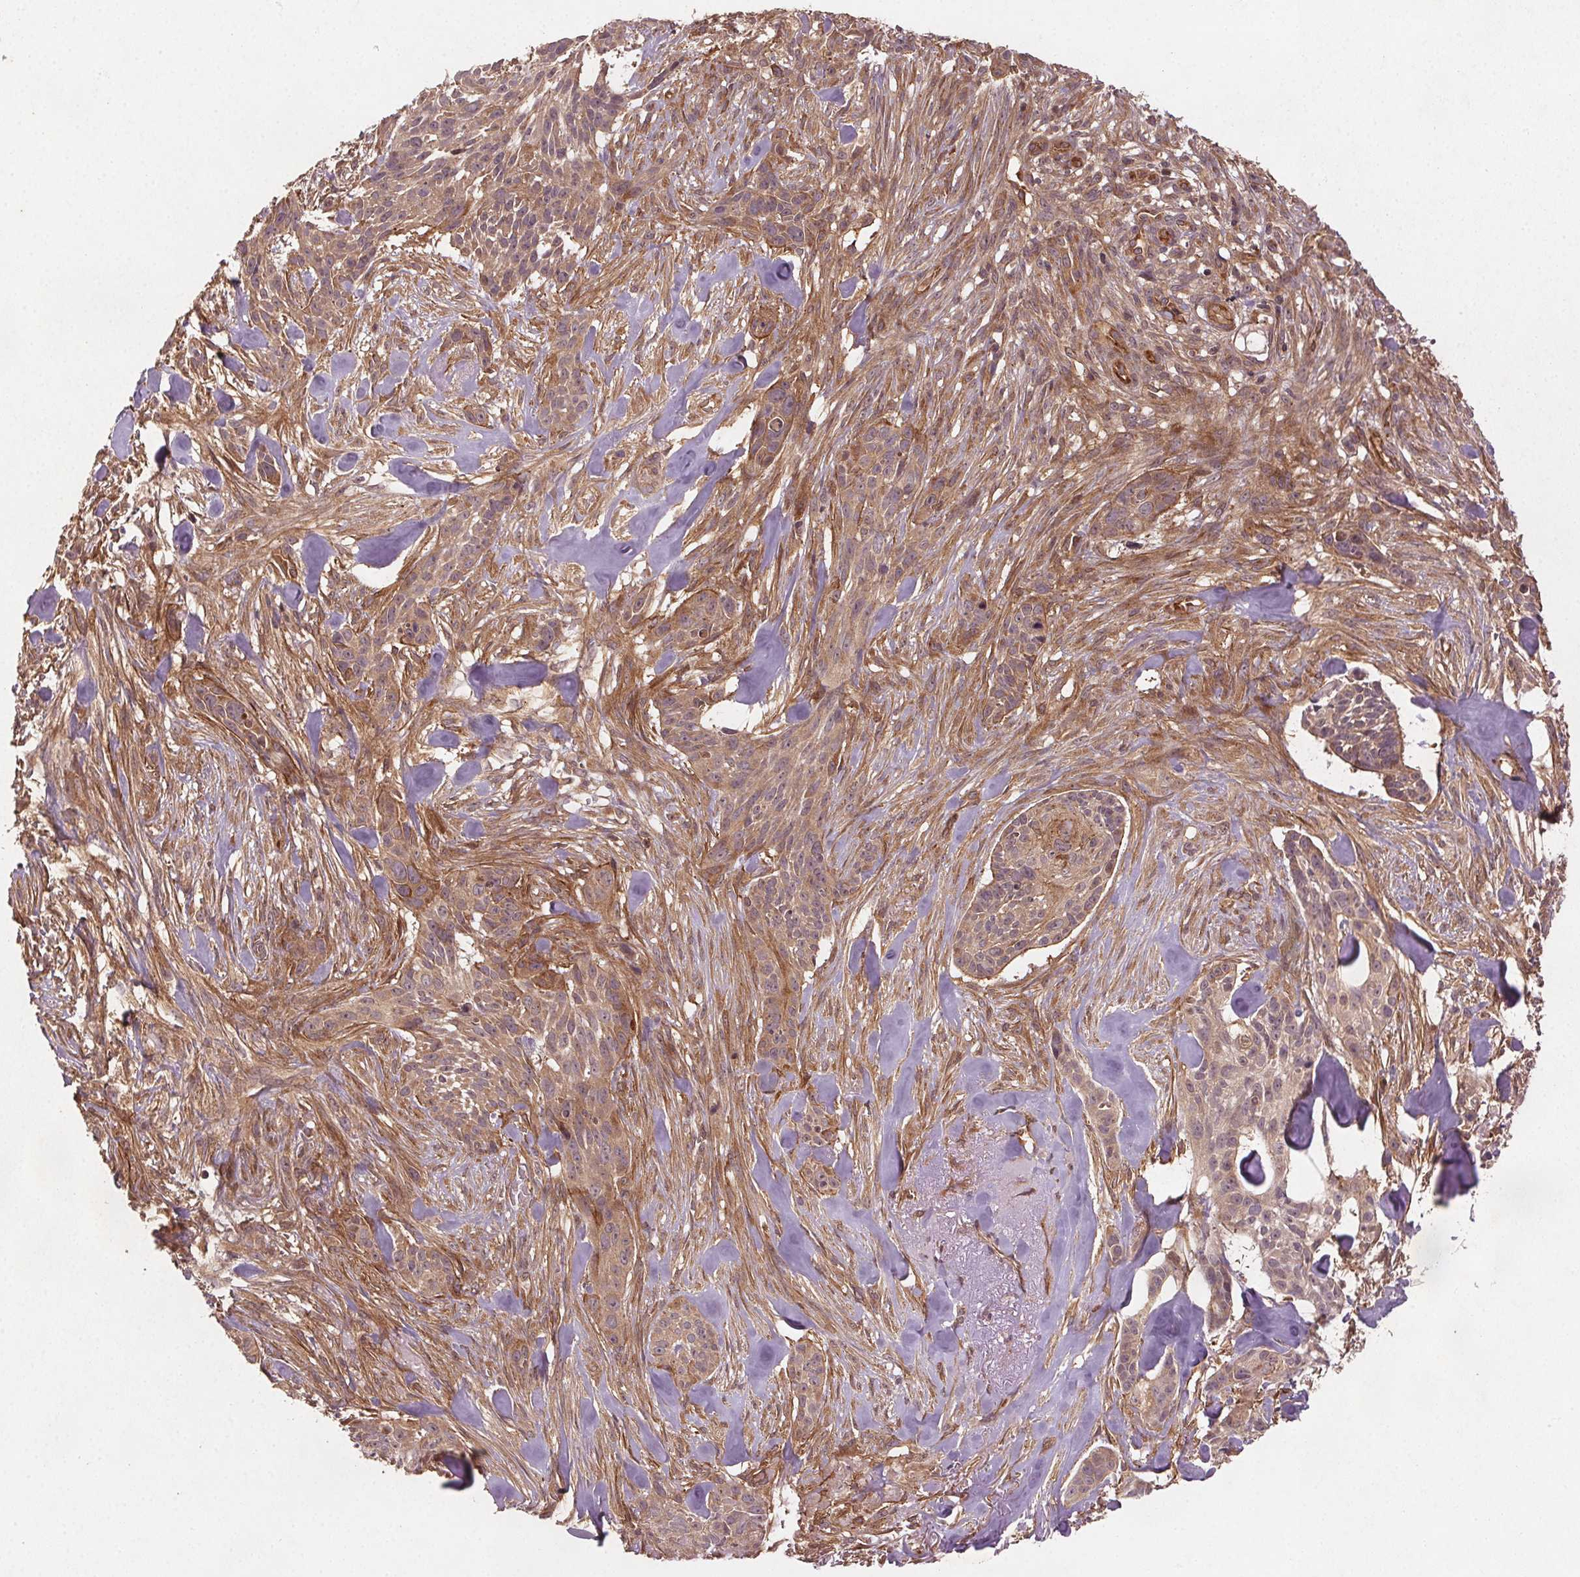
{"staining": {"intensity": "moderate", "quantity": ">75%", "location": "cytoplasmic/membranous"}, "tissue": "skin cancer", "cell_type": "Tumor cells", "image_type": "cancer", "snomed": [{"axis": "morphology", "description": "Basal cell carcinoma"}, {"axis": "topography", "description": "Skin"}], "caption": "Human skin cancer (basal cell carcinoma) stained for a protein (brown) demonstrates moderate cytoplasmic/membranous positive staining in about >75% of tumor cells.", "gene": "SEC14L2", "patient": {"sex": "male", "age": 87}}